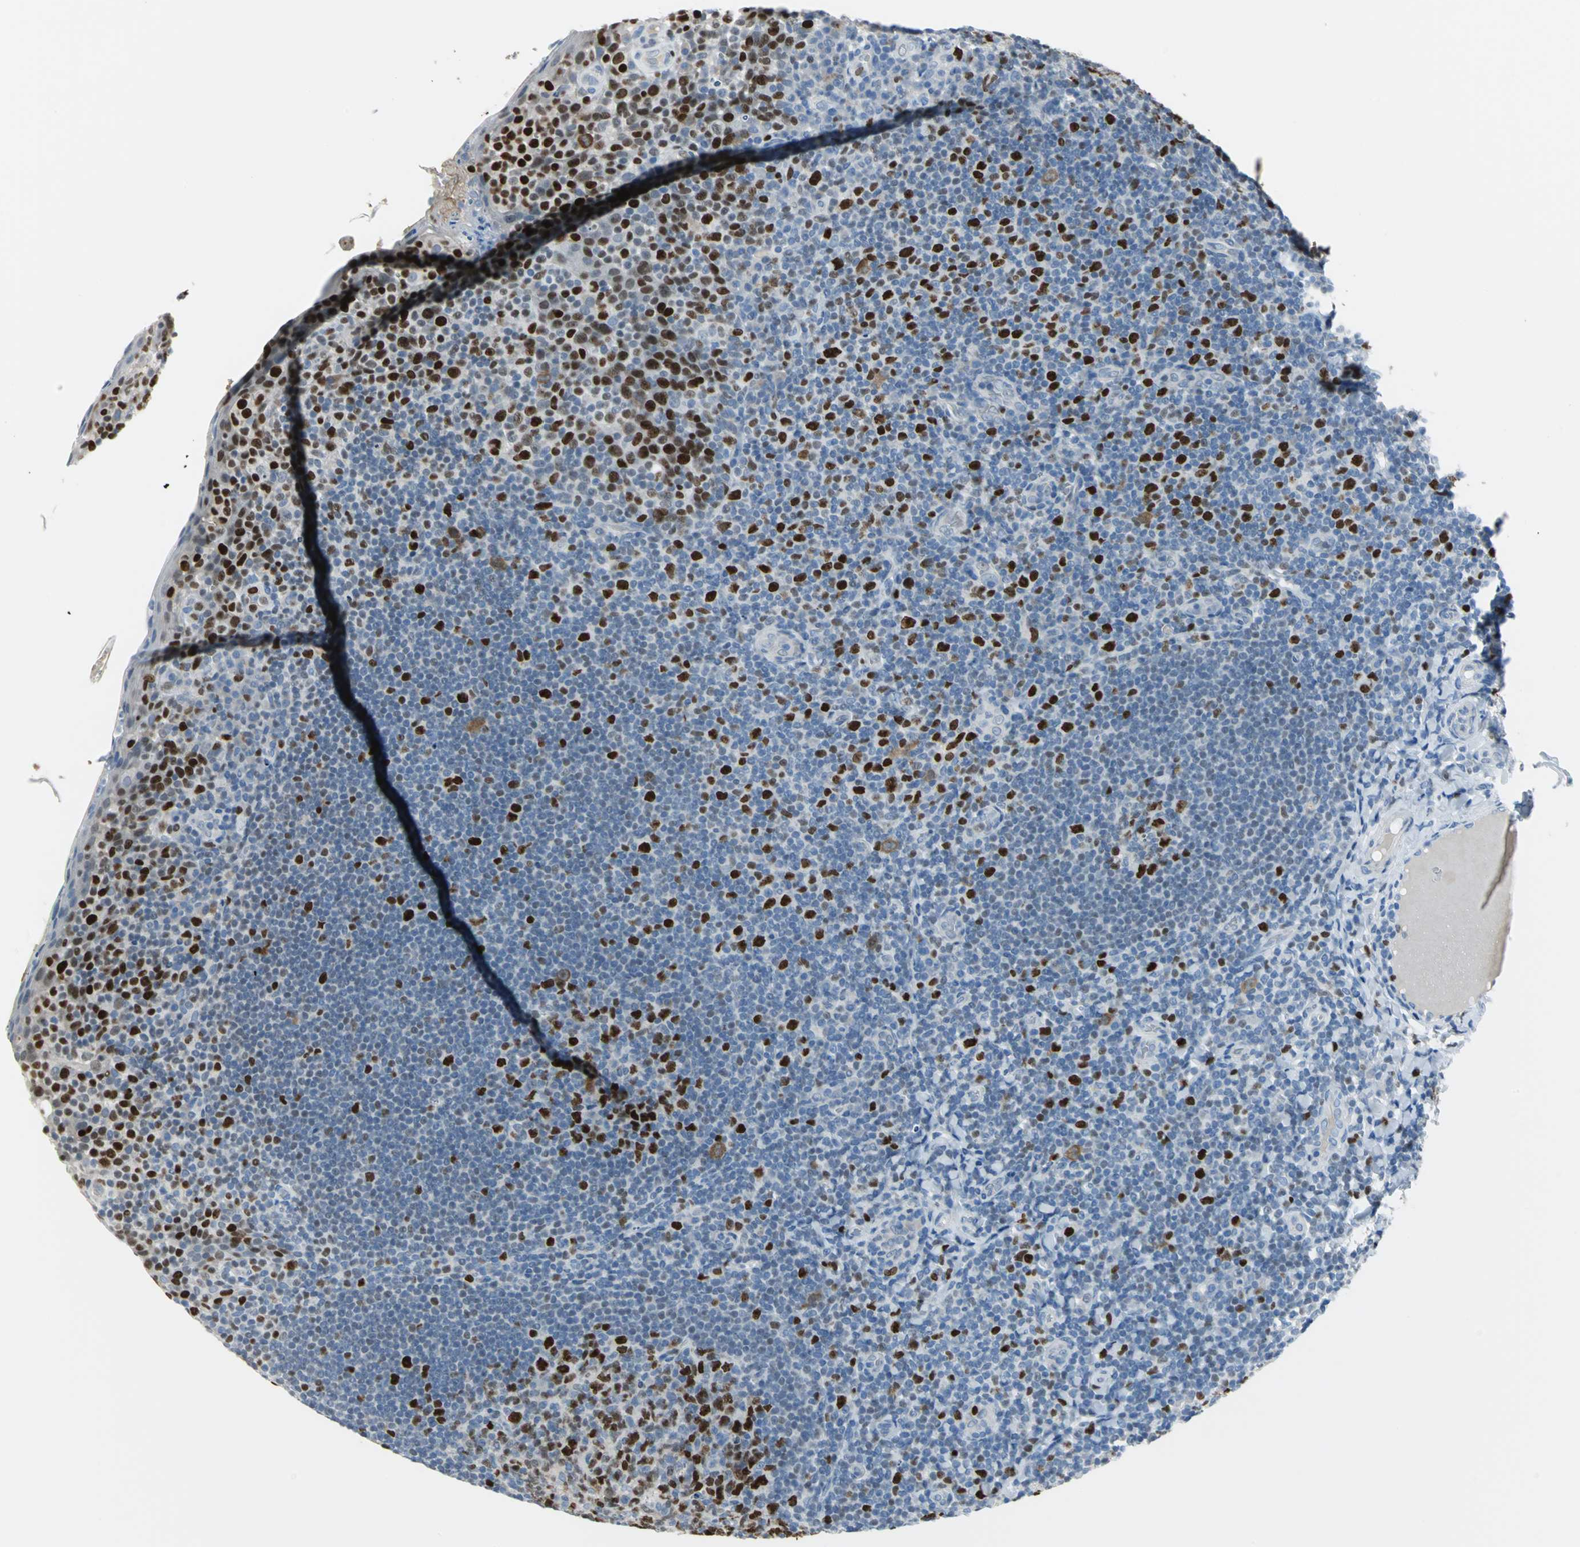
{"staining": {"intensity": "strong", "quantity": ">75%", "location": "nuclear"}, "tissue": "tonsil", "cell_type": "Germinal center cells", "image_type": "normal", "snomed": [{"axis": "morphology", "description": "Normal tissue, NOS"}, {"axis": "topography", "description": "Tonsil"}], "caption": "Brown immunohistochemical staining in benign tonsil displays strong nuclear staining in about >75% of germinal center cells.", "gene": "MCM3", "patient": {"sex": "male", "age": 17}}